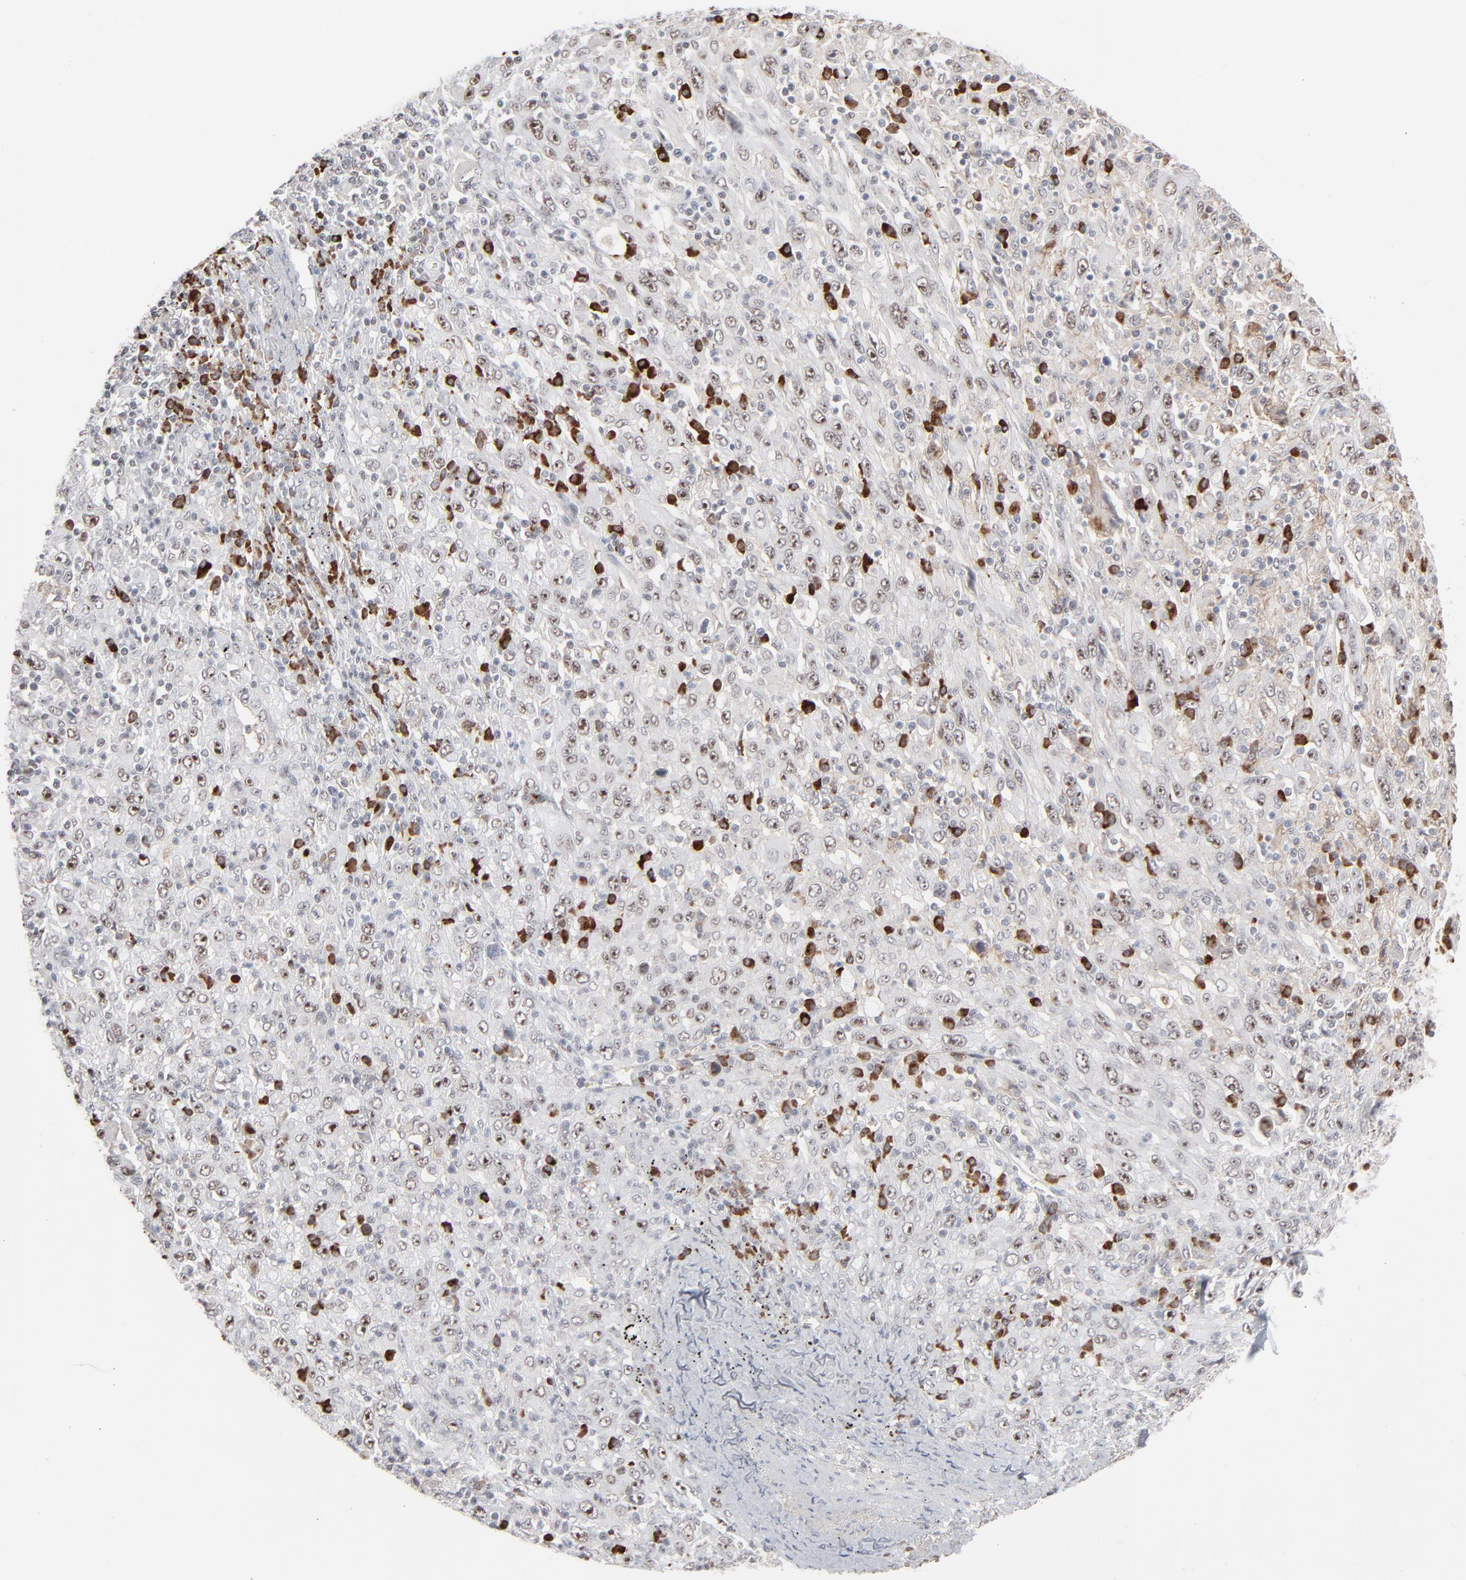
{"staining": {"intensity": "moderate", "quantity": "25%-75%", "location": "nuclear"}, "tissue": "melanoma", "cell_type": "Tumor cells", "image_type": "cancer", "snomed": [{"axis": "morphology", "description": "Malignant melanoma, Metastatic site"}, {"axis": "topography", "description": "Skin"}], "caption": "High-magnification brightfield microscopy of malignant melanoma (metastatic site) stained with DAB (brown) and counterstained with hematoxylin (blue). tumor cells exhibit moderate nuclear positivity is identified in approximately25%-75% of cells.", "gene": "MPHOSPH6", "patient": {"sex": "female", "age": 56}}